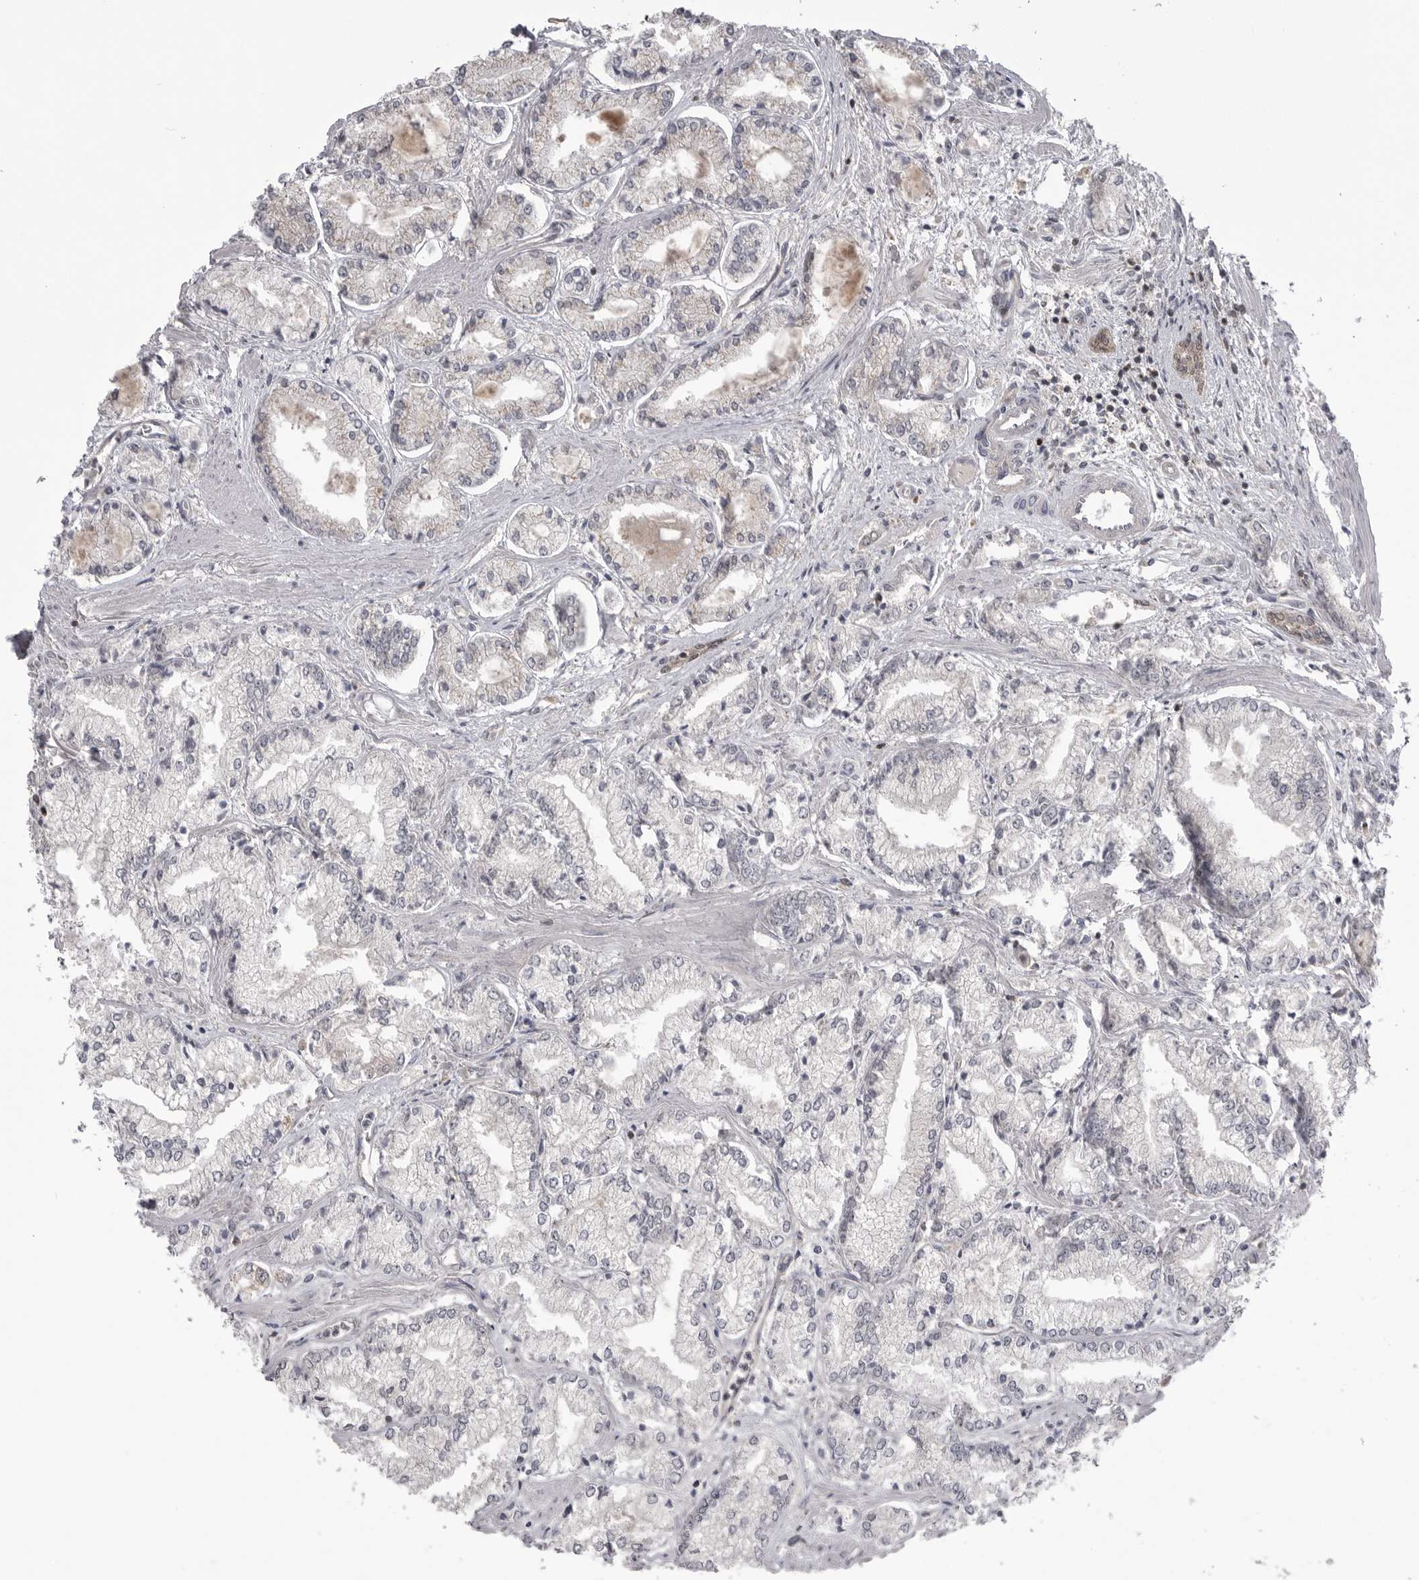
{"staining": {"intensity": "negative", "quantity": "none", "location": "none"}, "tissue": "prostate cancer", "cell_type": "Tumor cells", "image_type": "cancer", "snomed": [{"axis": "morphology", "description": "Adenocarcinoma, Low grade"}, {"axis": "topography", "description": "Prostate"}], "caption": "Immunohistochemistry (IHC) image of prostate adenocarcinoma (low-grade) stained for a protein (brown), which exhibits no positivity in tumor cells.", "gene": "MAPK13", "patient": {"sex": "male", "age": 52}}